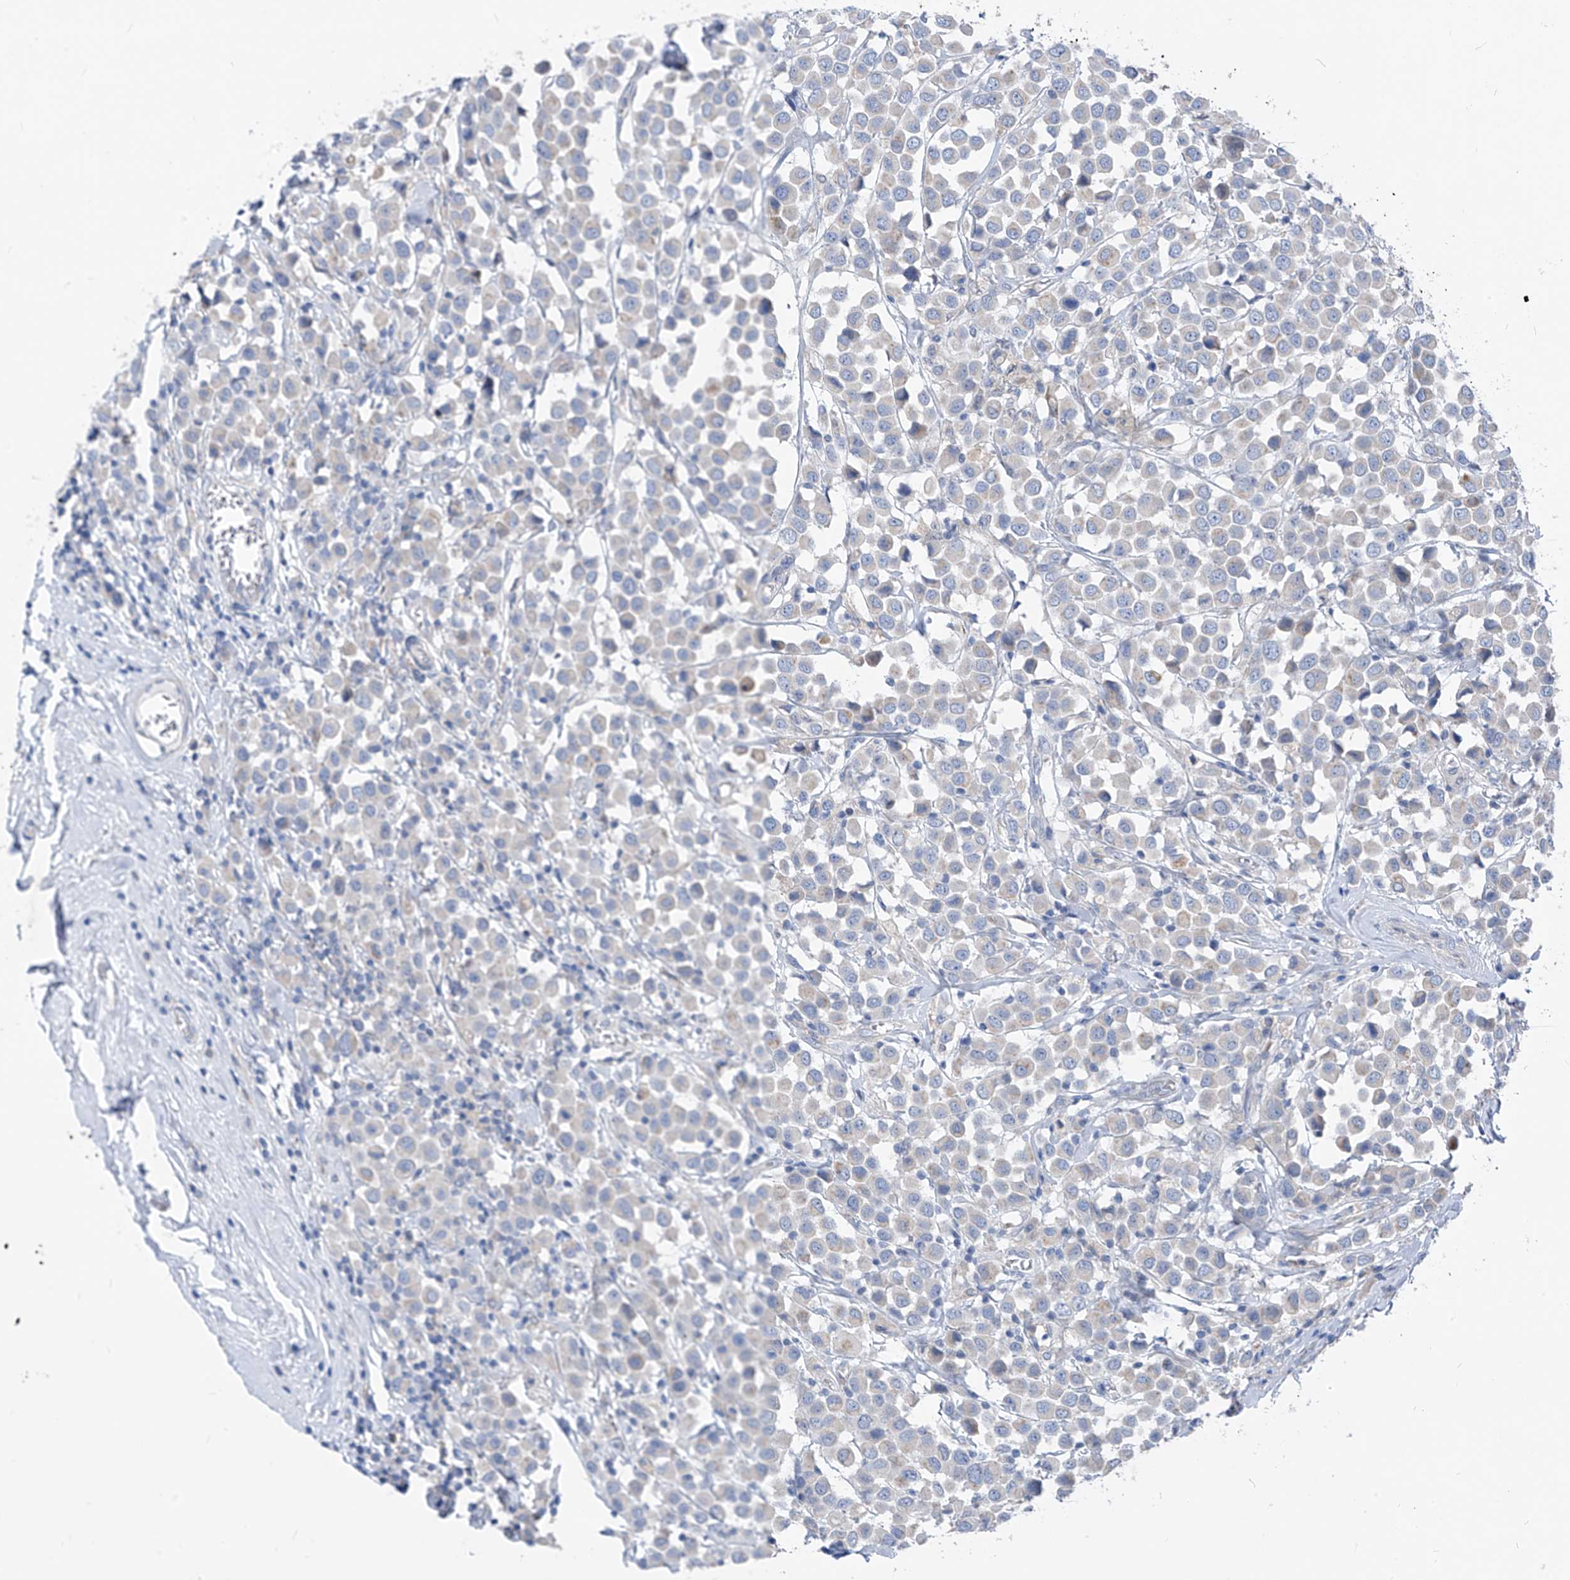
{"staining": {"intensity": "negative", "quantity": "none", "location": "none"}, "tissue": "breast cancer", "cell_type": "Tumor cells", "image_type": "cancer", "snomed": [{"axis": "morphology", "description": "Duct carcinoma"}, {"axis": "topography", "description": "Breast"}], "caption": "Tumor cells show no significant expression in infiltrating ductal carcinoma (breast).", "gene": "LDAH", "patient": {"sex": "female", "age": 61}}